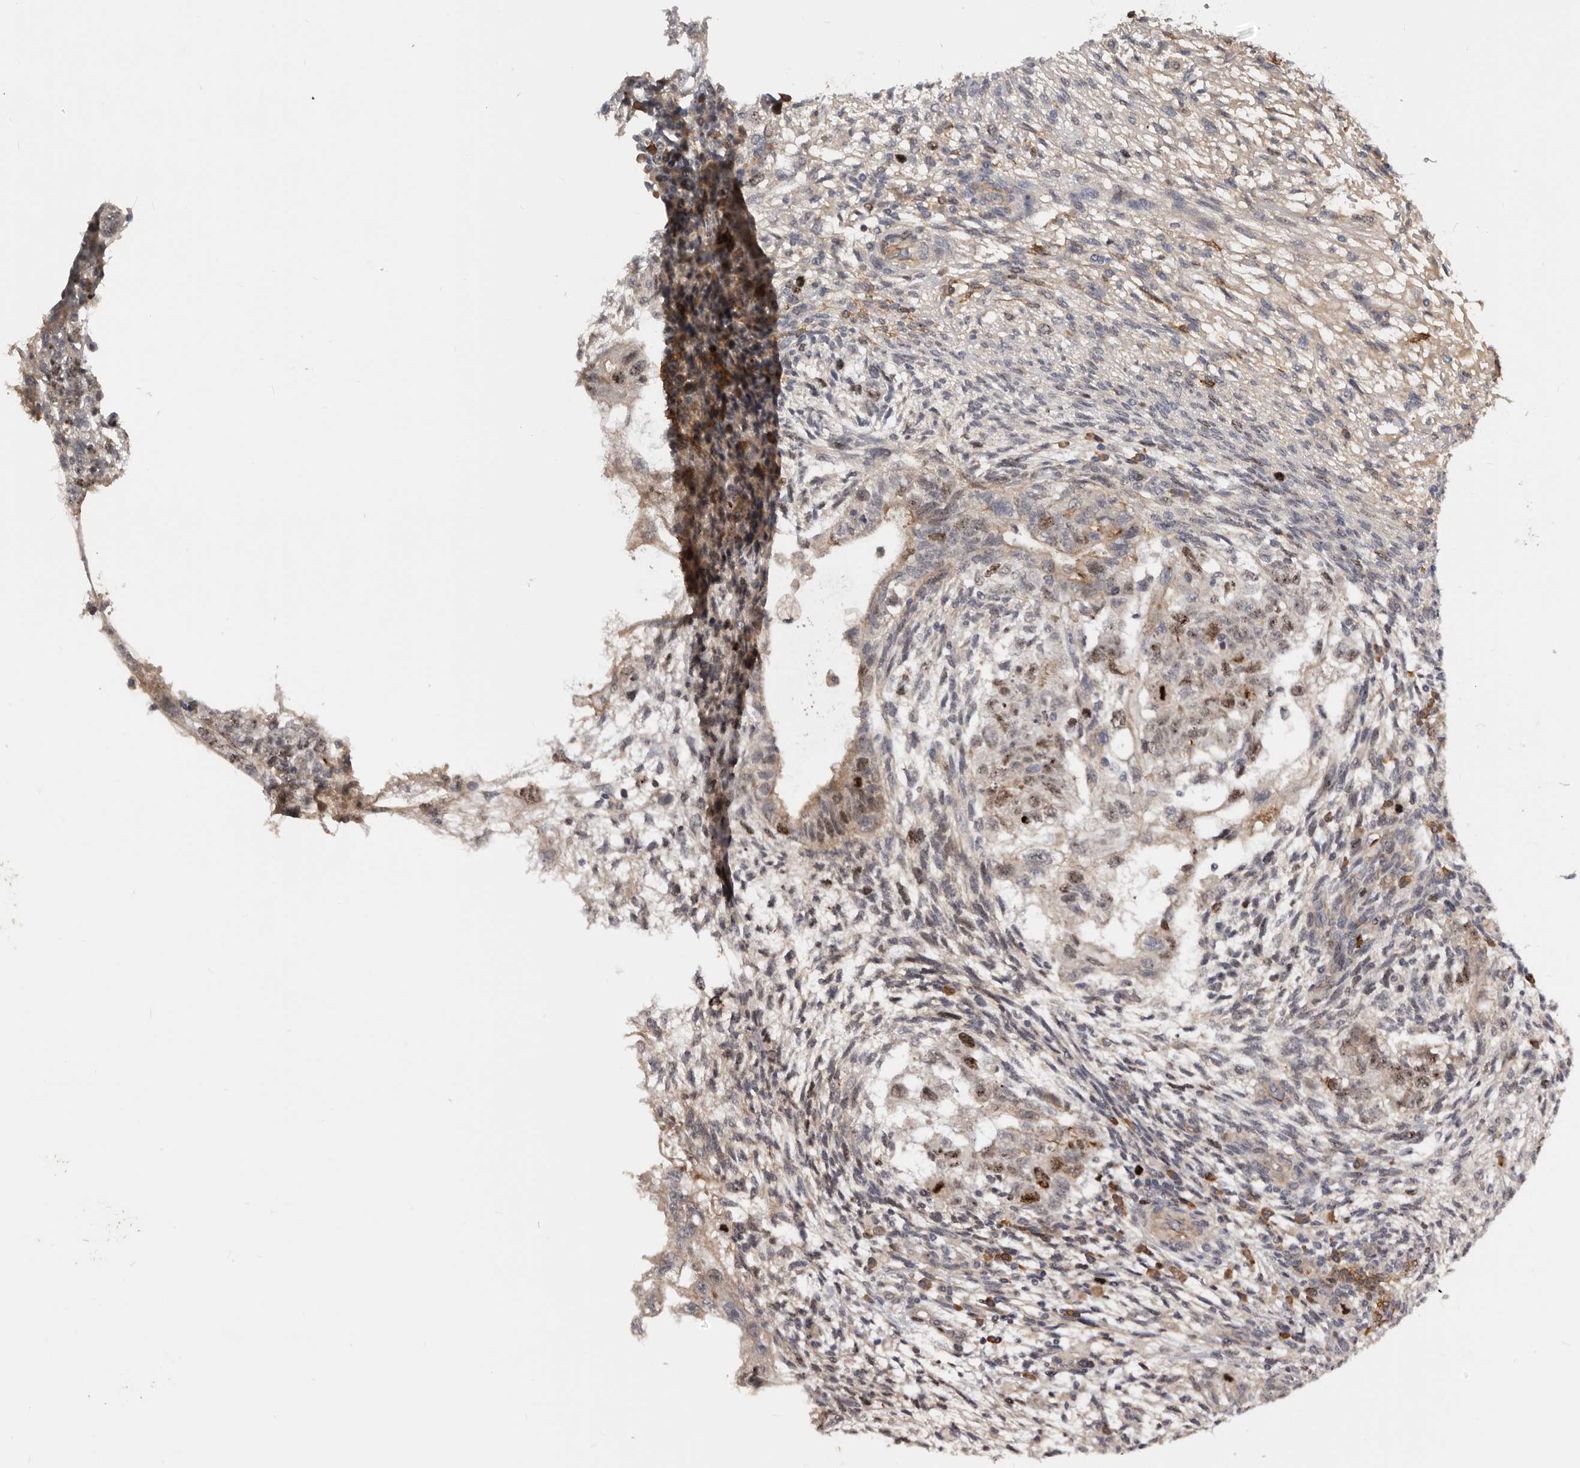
{"staining": {"intensity": "moderate", "quantity": ">75%", "location": "nuclear"}, "tissue": "testis cancer", "cell_type": "Tumor cells", "image_type": "cancer", "snomed": [{"axis": "morphology", "description": "Normal tissue, NOS"}, {"axis": "morphology", "description": "Carcinoma, Embryonal, NOS"}, {"axis": "topography", "description": "Testis"}], "caption": "Embryonal carcinoma (testis) was stained to show a protein in brown. There is medium levels of moderate nuclear expression in about >75% of tumor cells.", "gene": "CDCA8", "patient": {"sex": "male", "age": 36}}